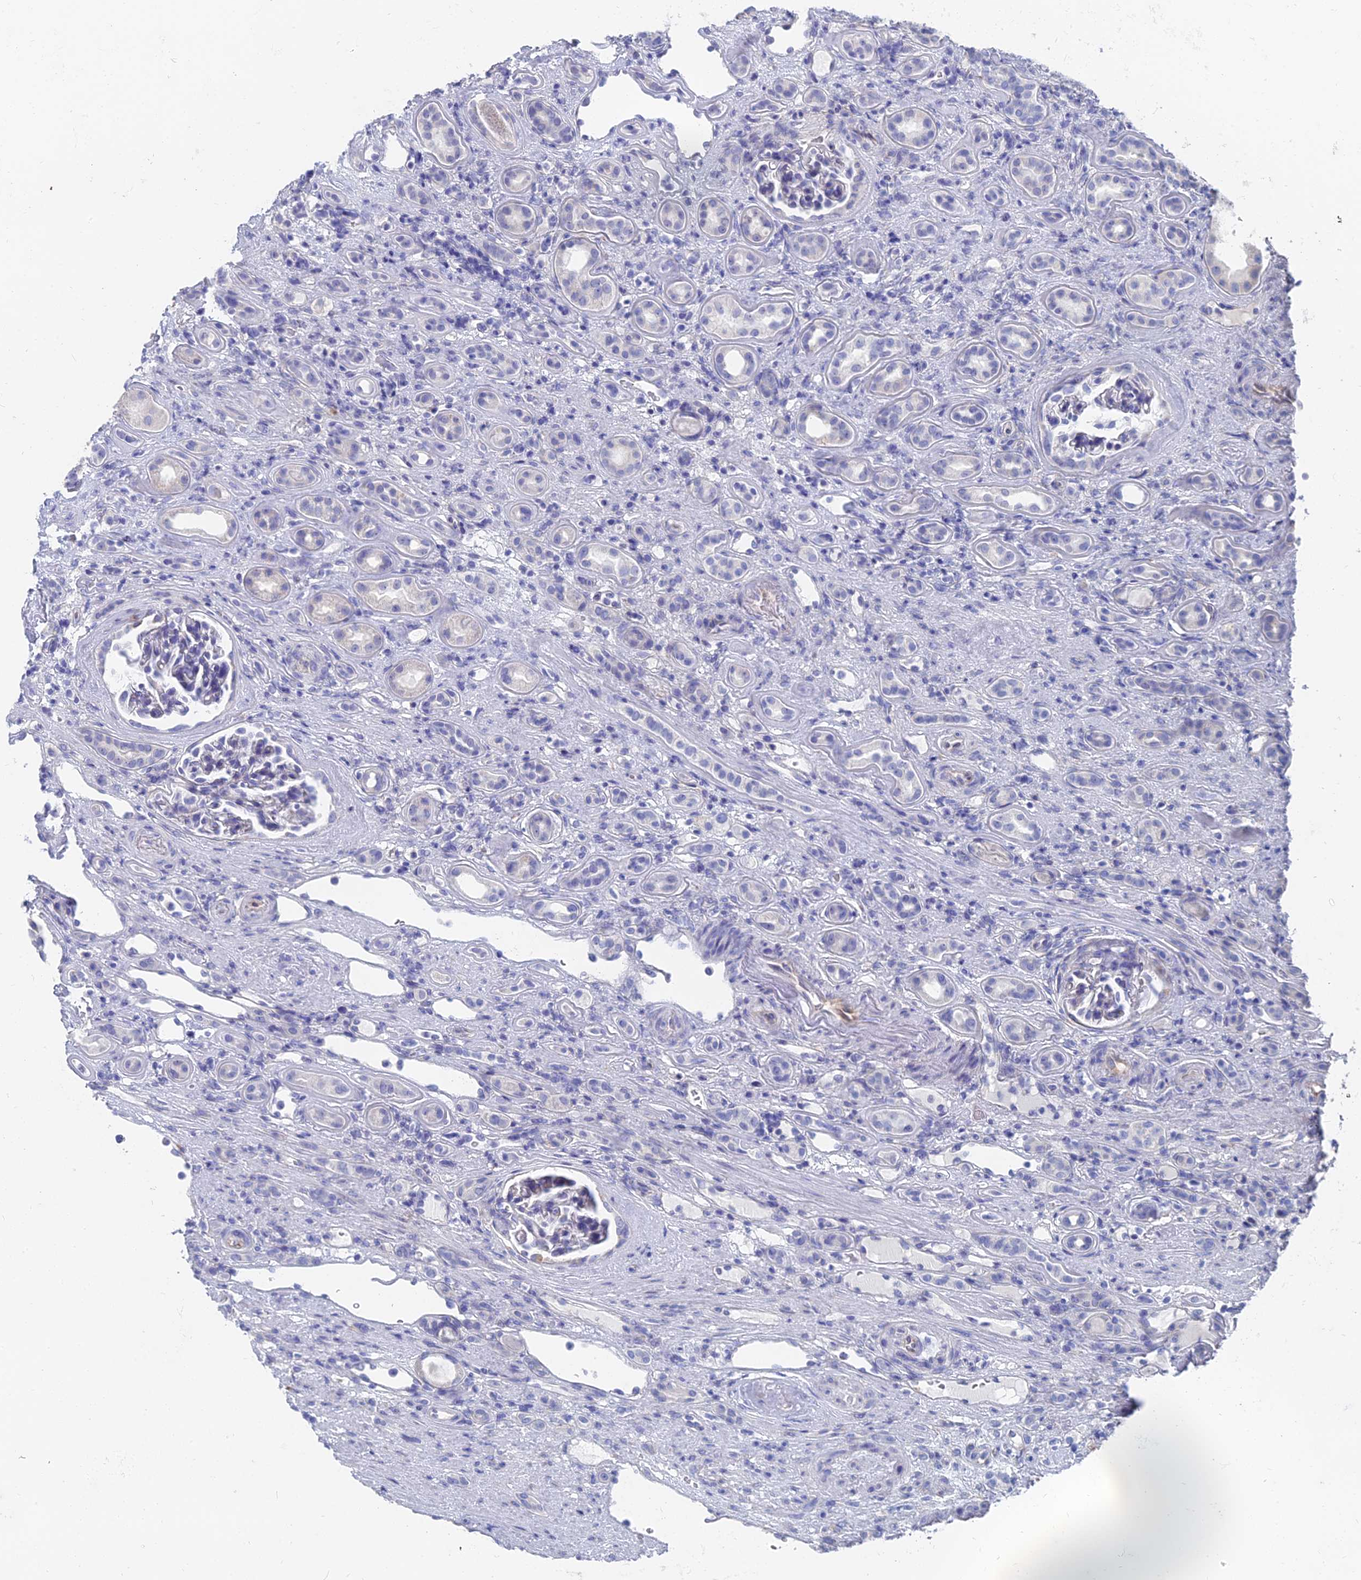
{"staining": {"intensity": "negative", "quantity": "none", "location": "none"}, "tissue": "renal cancer", "cell_type": "Tumor cells", "image_type": "cancer", "snomed": [{"axis": "morphology", "description": "Adenocarcinoma, NOS"}, {"axis": "topography", "description": "Kidney"}], "caption": "Renal cancer (adenocarcinoma) was stained to show a protein in brown. There is no significant expression in tumor cells.", "gene": "TNNT3", "patient": {"sex": "female", "age": 69}}